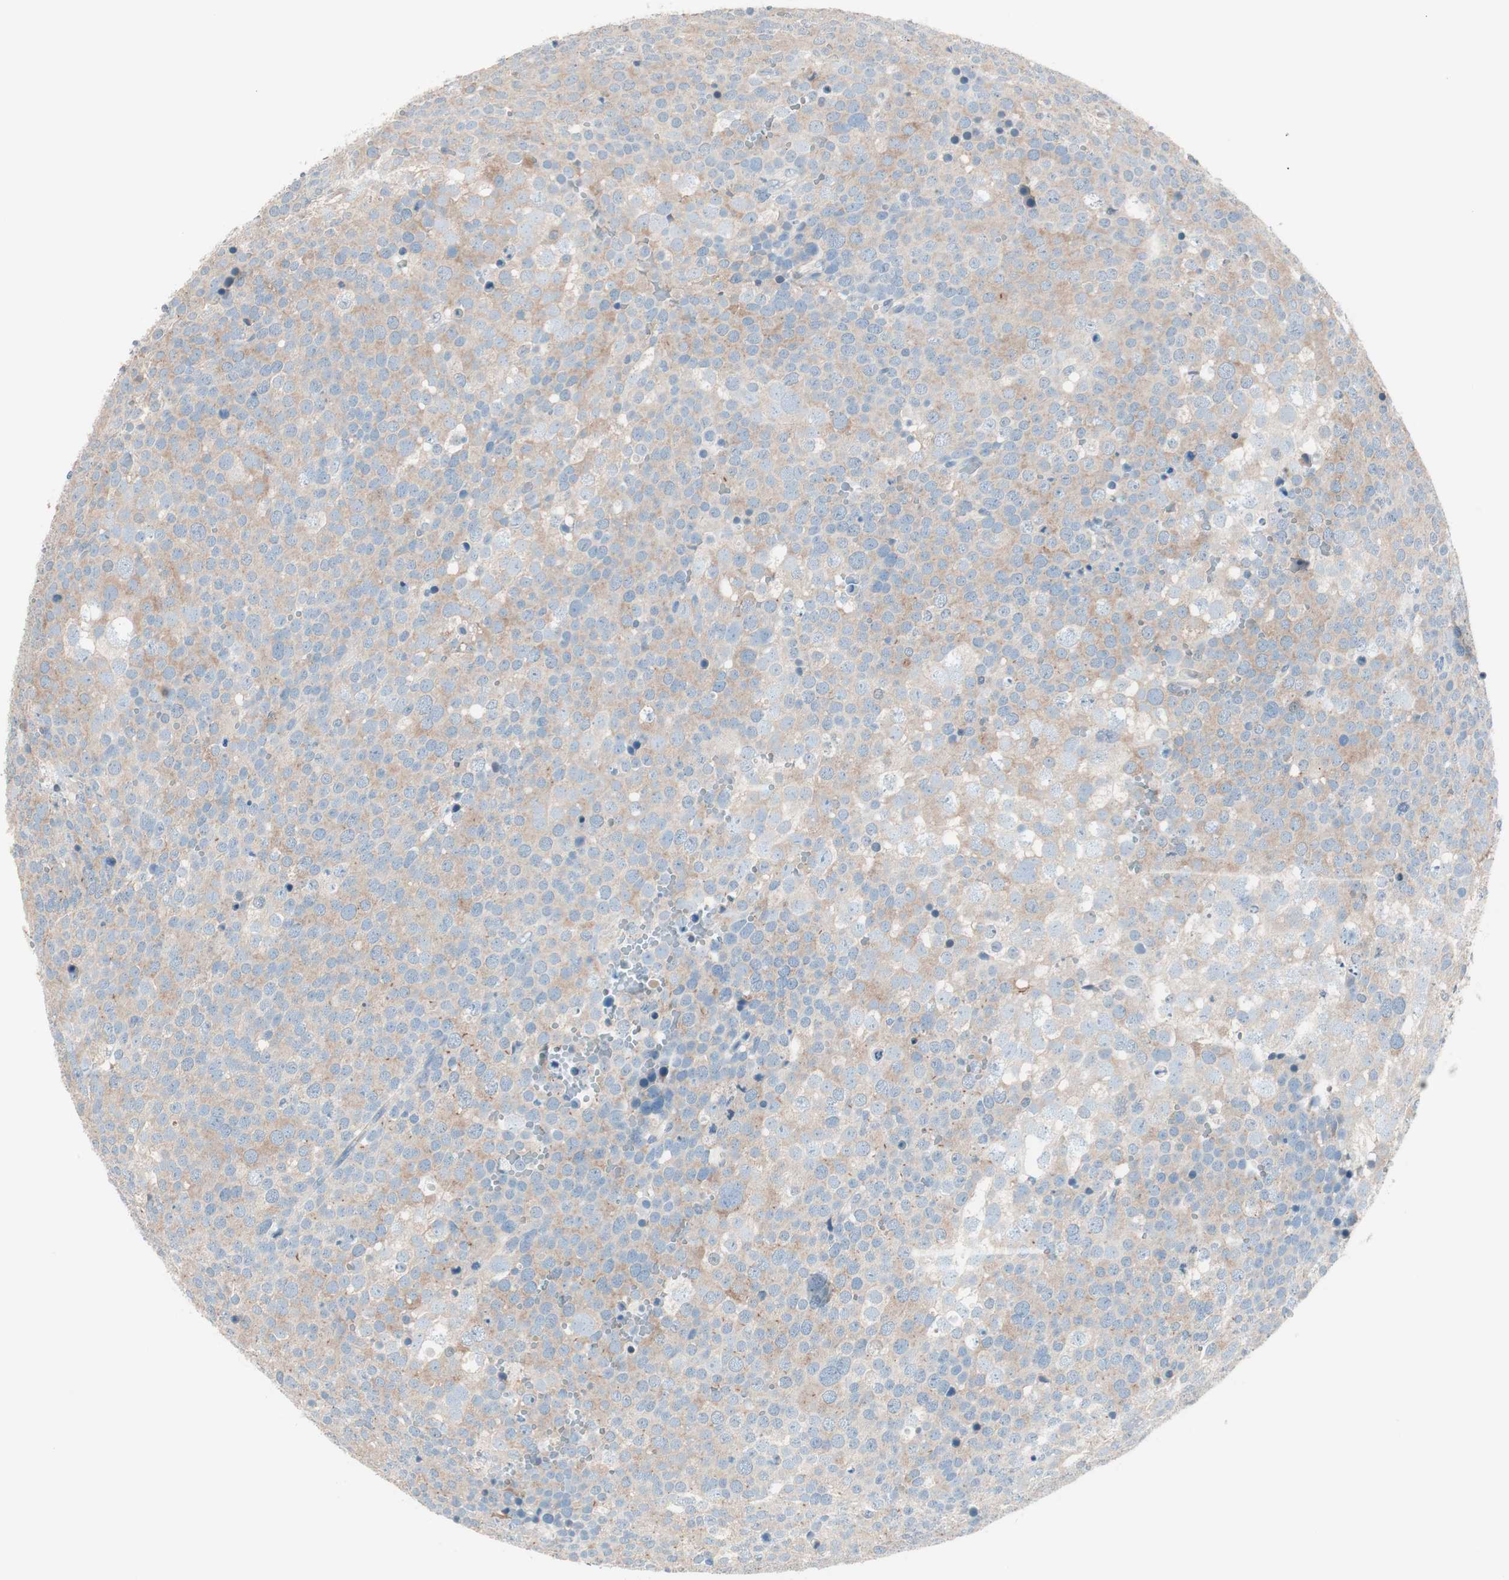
{"staining": {"intensity": "weak", "quantity": ">75%", "location": "cytoplasmic/membranous"}, "tissue": "testis cancer", "cell_type": "Tumor cells", "image_type": "cancer", "snomed": [{"axis": "morphology", "description": "Seminoma, NOS"}, {"axis": "topography", "description": "Testis"}], "caption": "Protein staining demonstrates weak cytoplasmic/membranous staining in about >75% of tumor cells in testis cancer.", "gene": "RAD54B", "patient": {"sex": "male", "age": 71}}